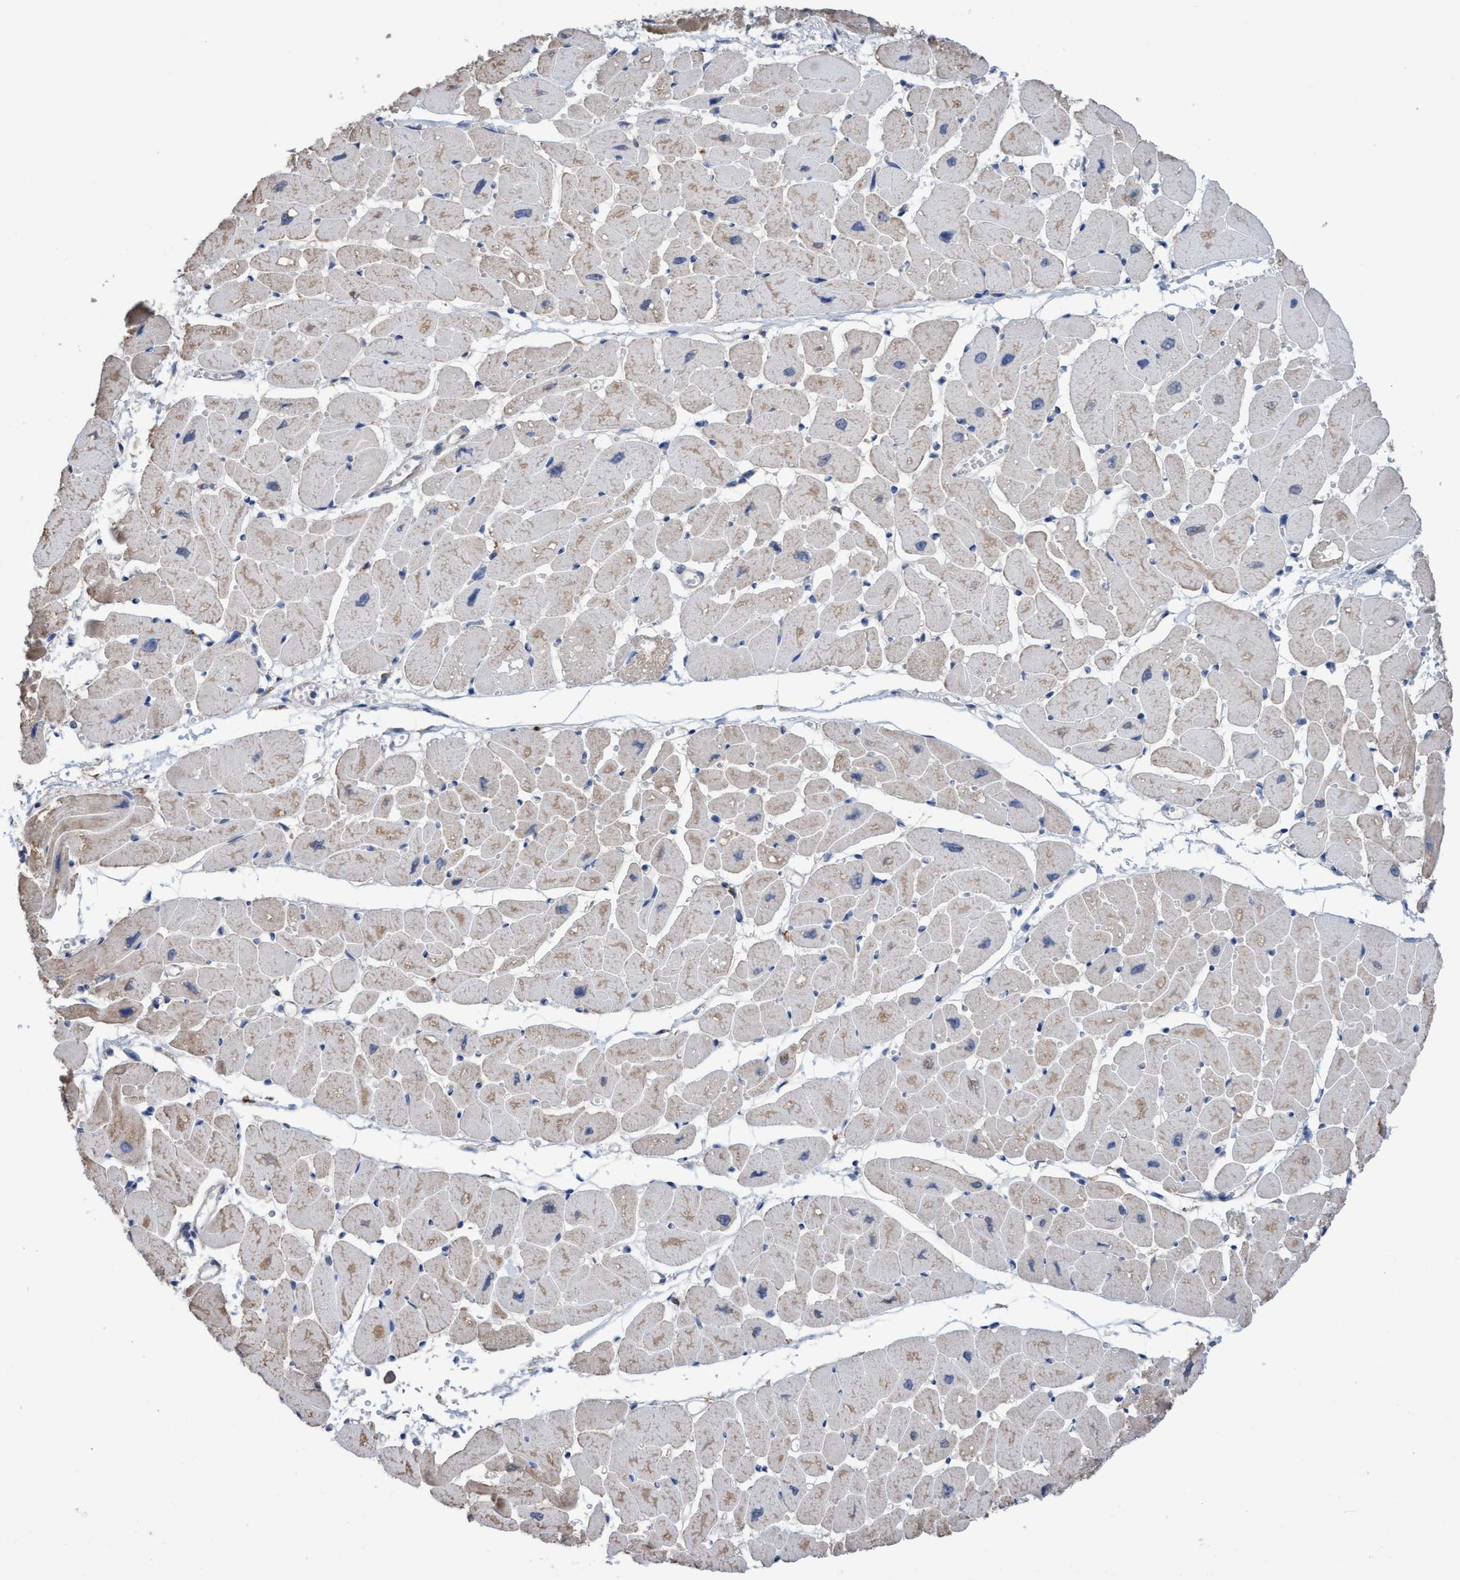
{"staining": {"intensity": "weak", "quantity": "25%-75%", "location": "cytoplasmic/membranous"}, "tissue": "heart muscle", "cell_type": "Cardiomyocytes", "image_type": "normal", "snomed": [{"axis": "morphology", "description": "Normal tissue, NOS"}, {"axis": "topography", "description": "Heart"}], "caption": "Benign heart muscle was stained to show a protein in brown. There is low levels of weak cytoplasmic/membranous expression in about 25%-75% of cardiomyocytes. (Brightfield microscopy of DAB IHC at high magnification).", "gene": "GLOD4", "patient": {"sex": "female", "age": 54}}